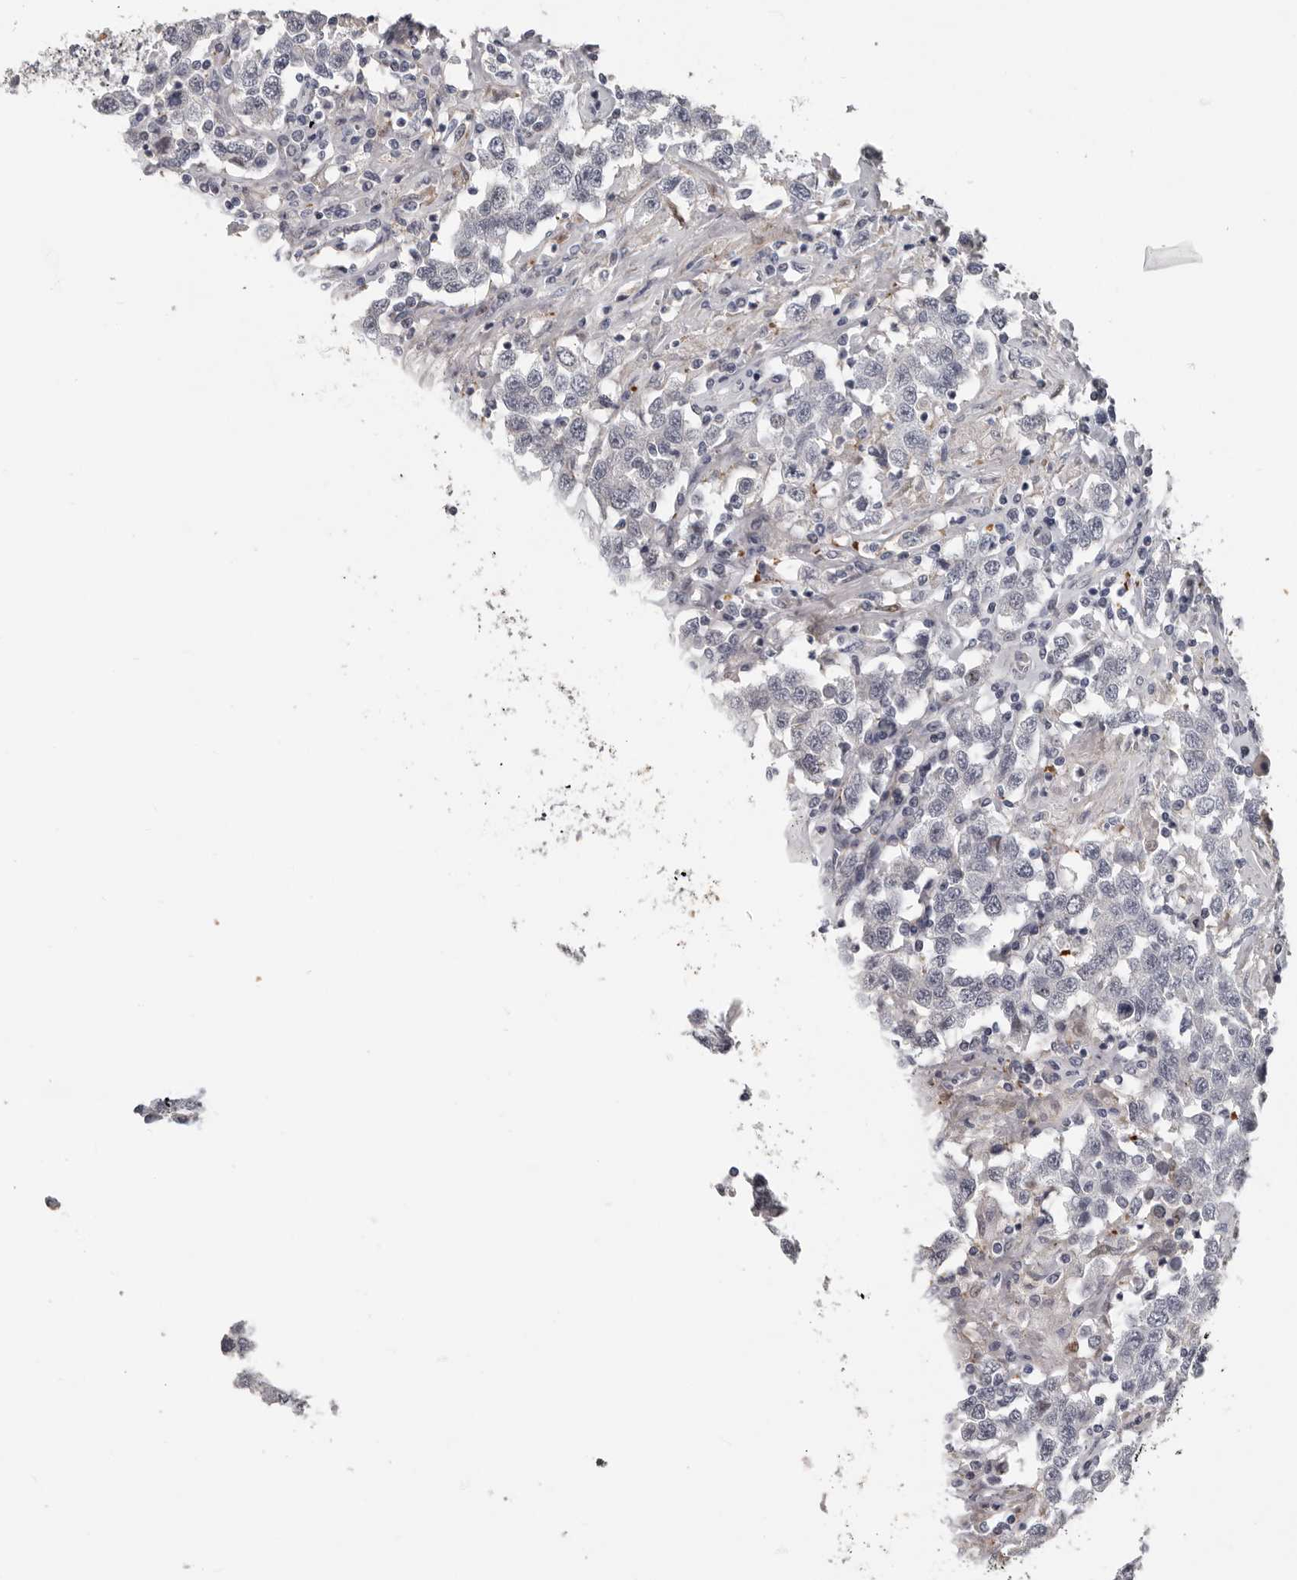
{"staining": {"intensity": "negative", "quantity": "none", "location": "none"}, "tissue": "testis cancer", "cell_type": "Tumor cells", "image_type": "cancer", "snomed": [{"axis": "morphology", "description": "Seminoma, NOS"}, {"axis": "topography", "description": "Testis"}], "caption": "Tumor cells show no significant staining in testis seminoma.", "gene": "RNF217", "patient": {"sex": "male", "age": 41}}